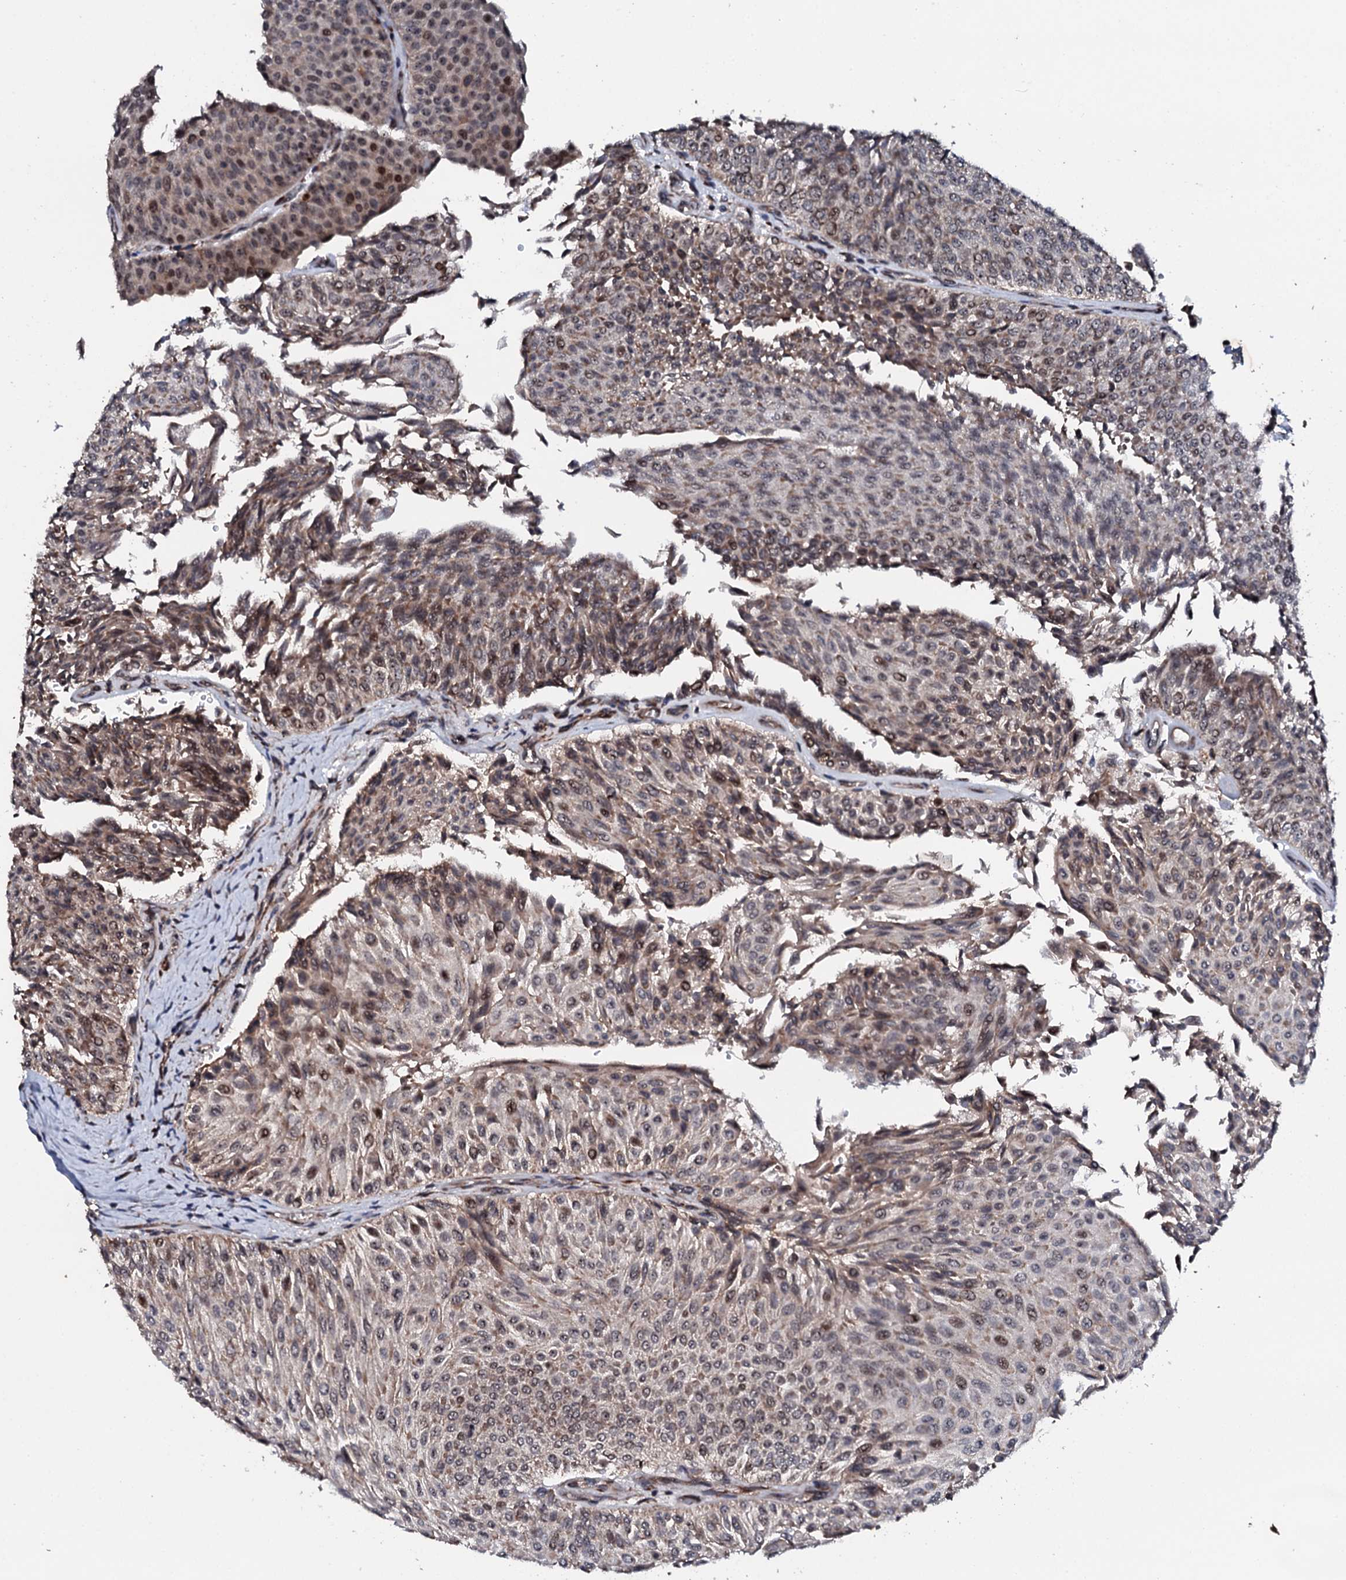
{"staining": {"intensity": "moderate", "quantity": "<25%", "location": "nuclear"}, "tissue": "urothelial cancer", "cell_type": "Tumor cells", "image_type": "cancer", "snomed": [{"axis": "morphology", "description": "Urothelial carcinoma, Low grade"}, {"axis": "topography", "description": "Urinary bladder"}], "caption": "This micrograph reveals low-grade urothelial carcinoma stained with IHC to label a protein in brown. The nuclear of tumor cells show moderate positivity for the protein. Nuclei are counter-stained blue.", "gene": "FAM111A", "patient": {"sex": "male", "age": 78}}